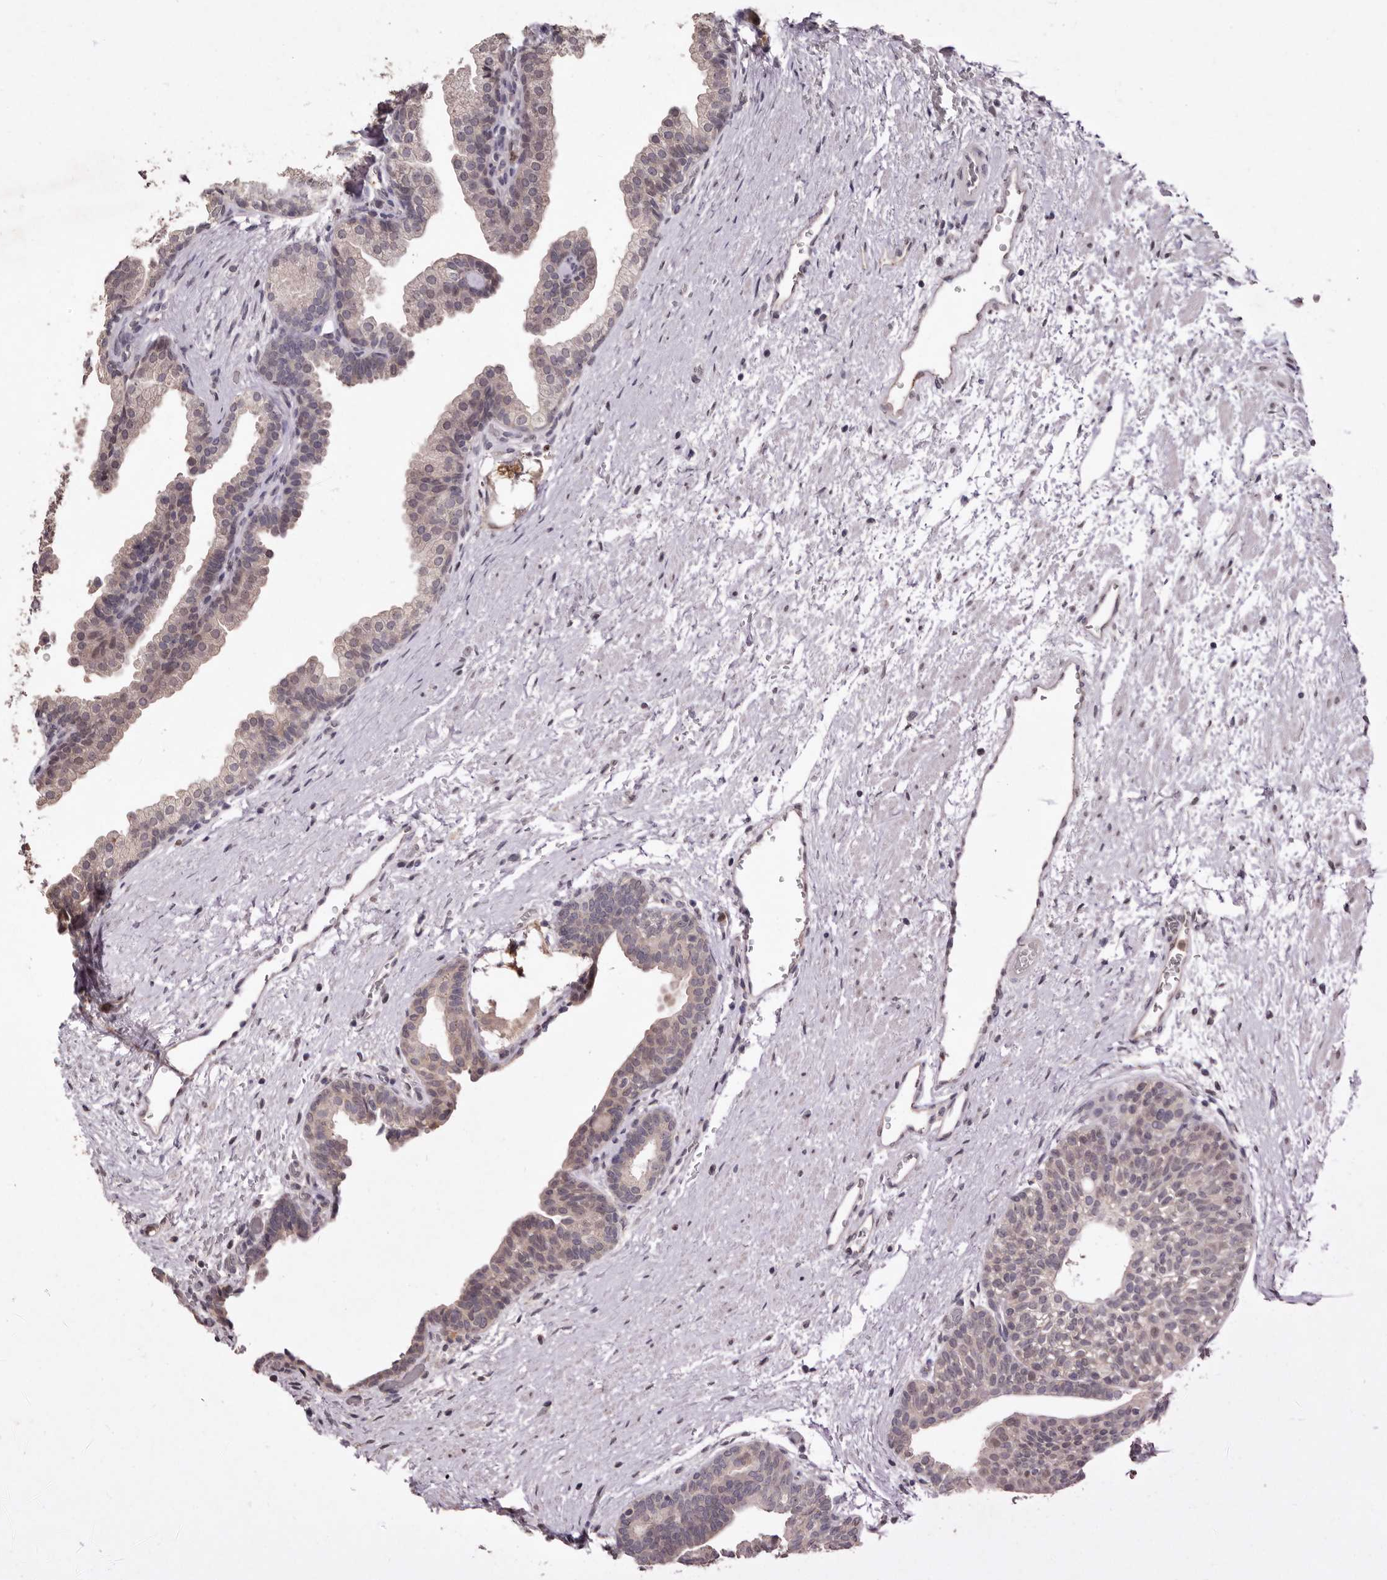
{"staining": {"intensity": "weak", "quantity": "<25%", "location": "cytoplasmic/membranous"}, "tissue": "prostate", "cell_type": "Glandular cells", "image_type": "normal", "snomed": [{"axis": "morphology", "description": "Normal tissue, NOS"}, {"axis": "topography", "description": "Prostate"}], "caption": "Micrograph shows no protein expression in glandular cells of normal prostate. (Immunohistochemistry, brightfield microscopy, high magnification).", "gene": "SULT1E1", "patient": {"sex": "male", "age": 48}}